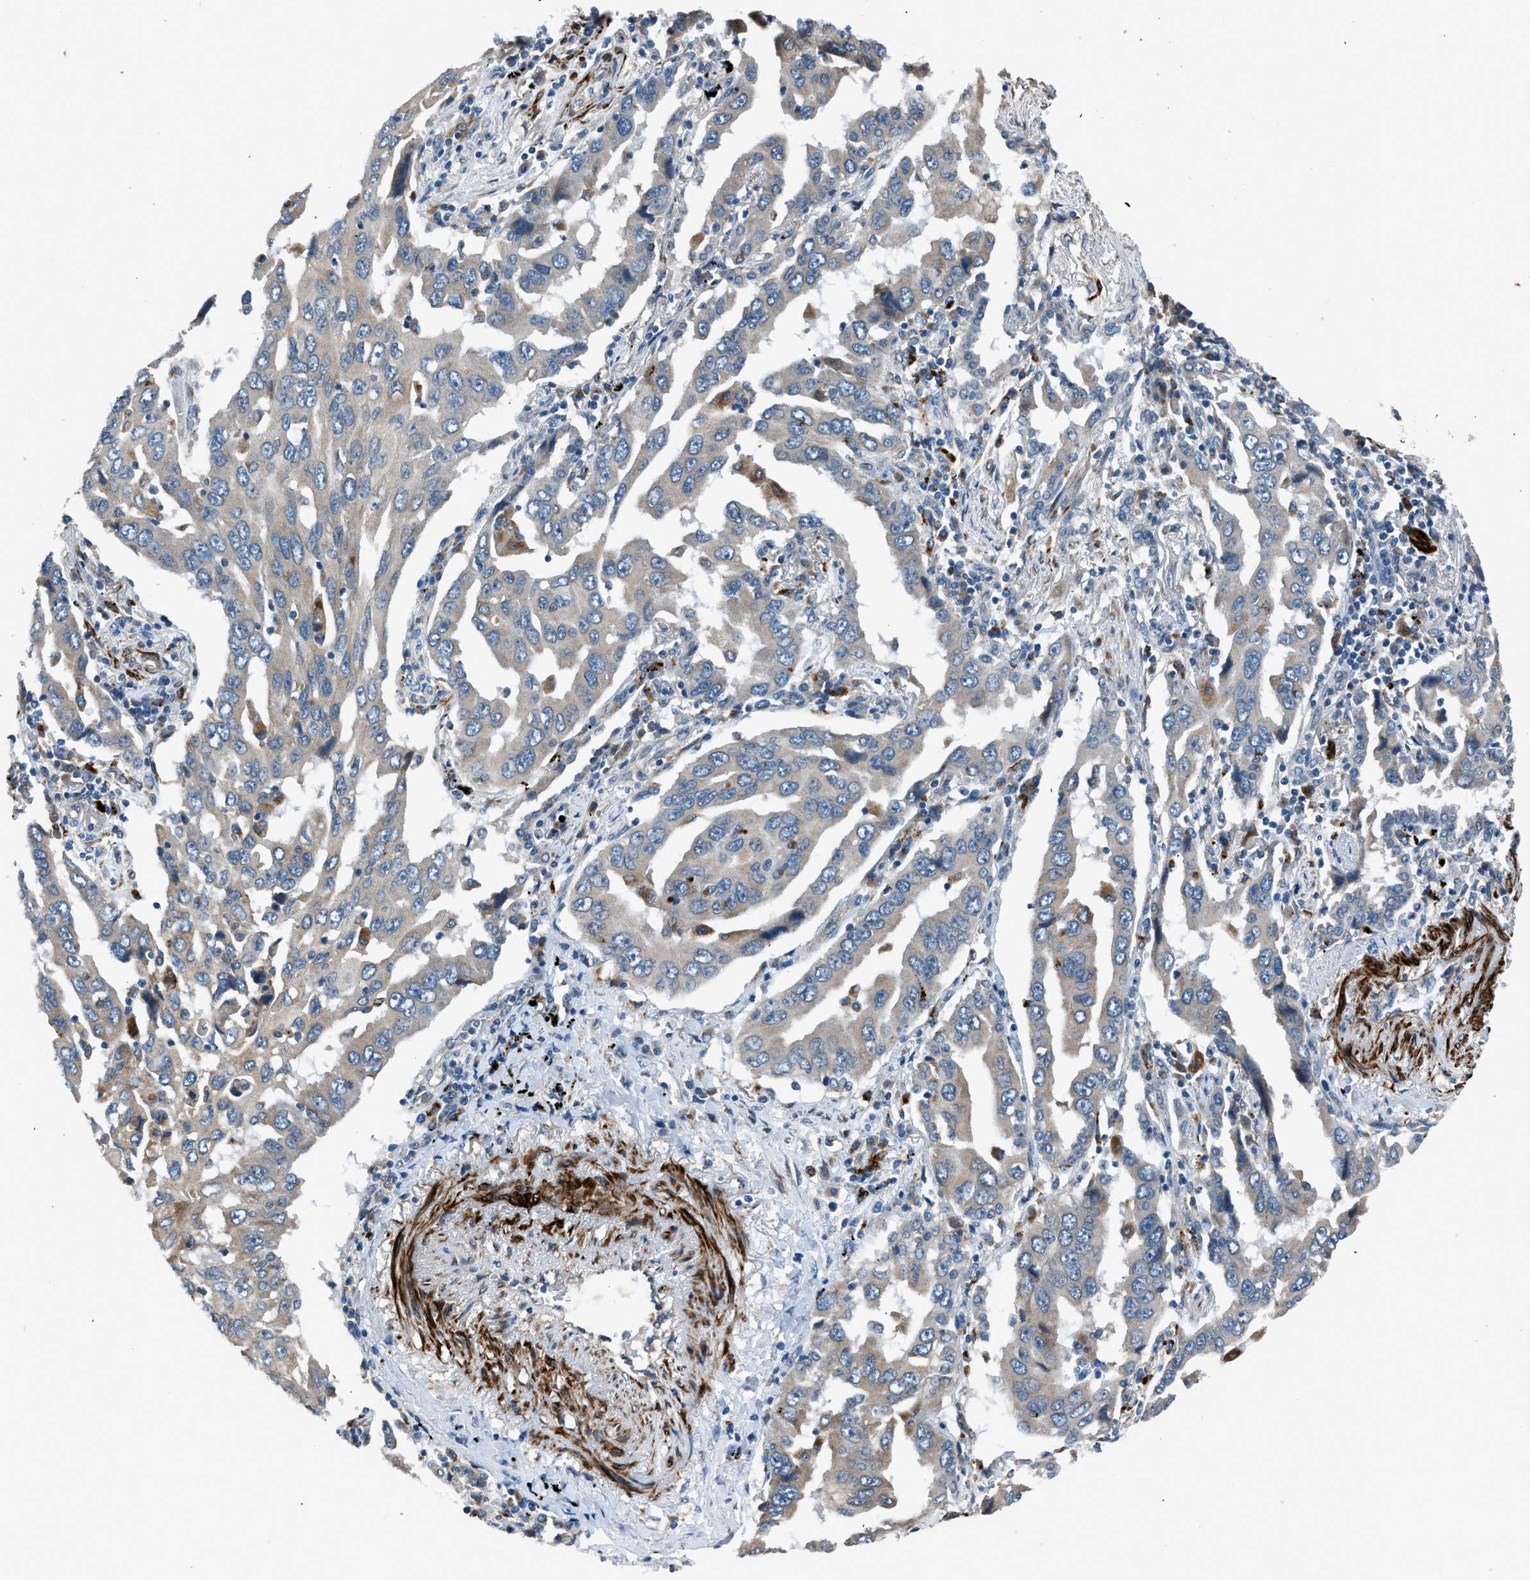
{"staining": {"intensity": "negative", "quantity": "none", "location": "none"}, "tissue": "lung cancer", "cell_type": "Tumor cells", "image_type": "cancer", "snomed": [{"axis": "morphology", "description": "Adenocarcinoma, NOS"}, {"axis": "topography", "description": "Lung"}], "caption": "Immunohistochemistry of human lung adenocarcinoma displays no positivity in tumor cells. (DAB immunohistochemistry (IHC) visualized using brightfield microscopy, high magnification).", "gene": "LMBR1", "patient": {"sex": "female", "age": 65}}